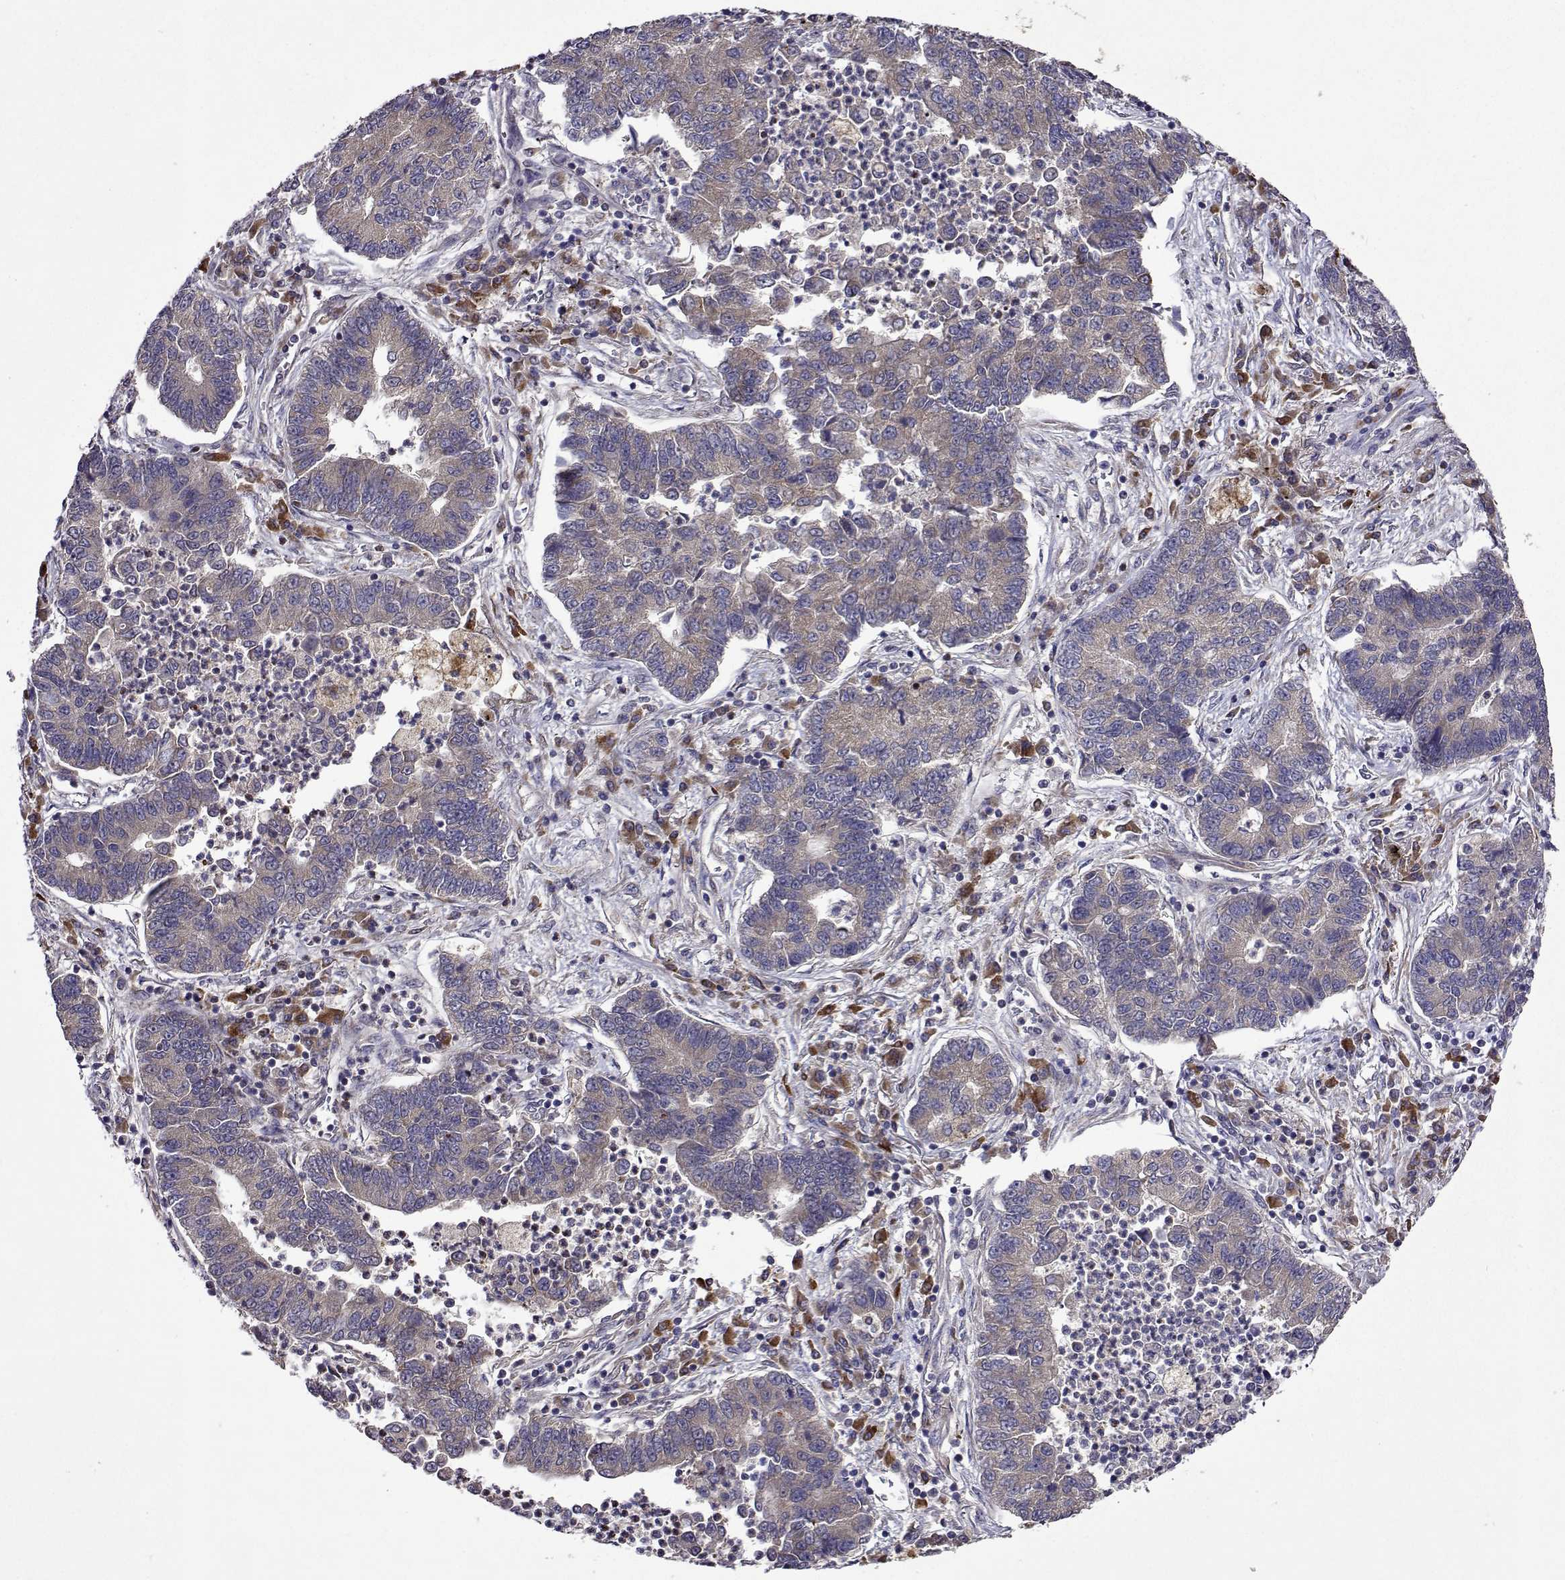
{"staining": {"intensity": "negative", "quantity": "none", "location": "none"}, "tissue": "lung cancer", "cell_type": "Tumor cells", "image_type": "cancer", "snomed": [{"axis": "morphology", "description": "Adenocarcinoma, NOS"}, {"axis": "topography", "description": "Lung"}], "caption": "High power microscopy photomicrograph of an immunohistochemistry (IHC) histopathology image of lung cancer, revealing no significant expression in tumor cells.", "gene": "TARBP2", "patient": {"sex": "female", "age": 57}}